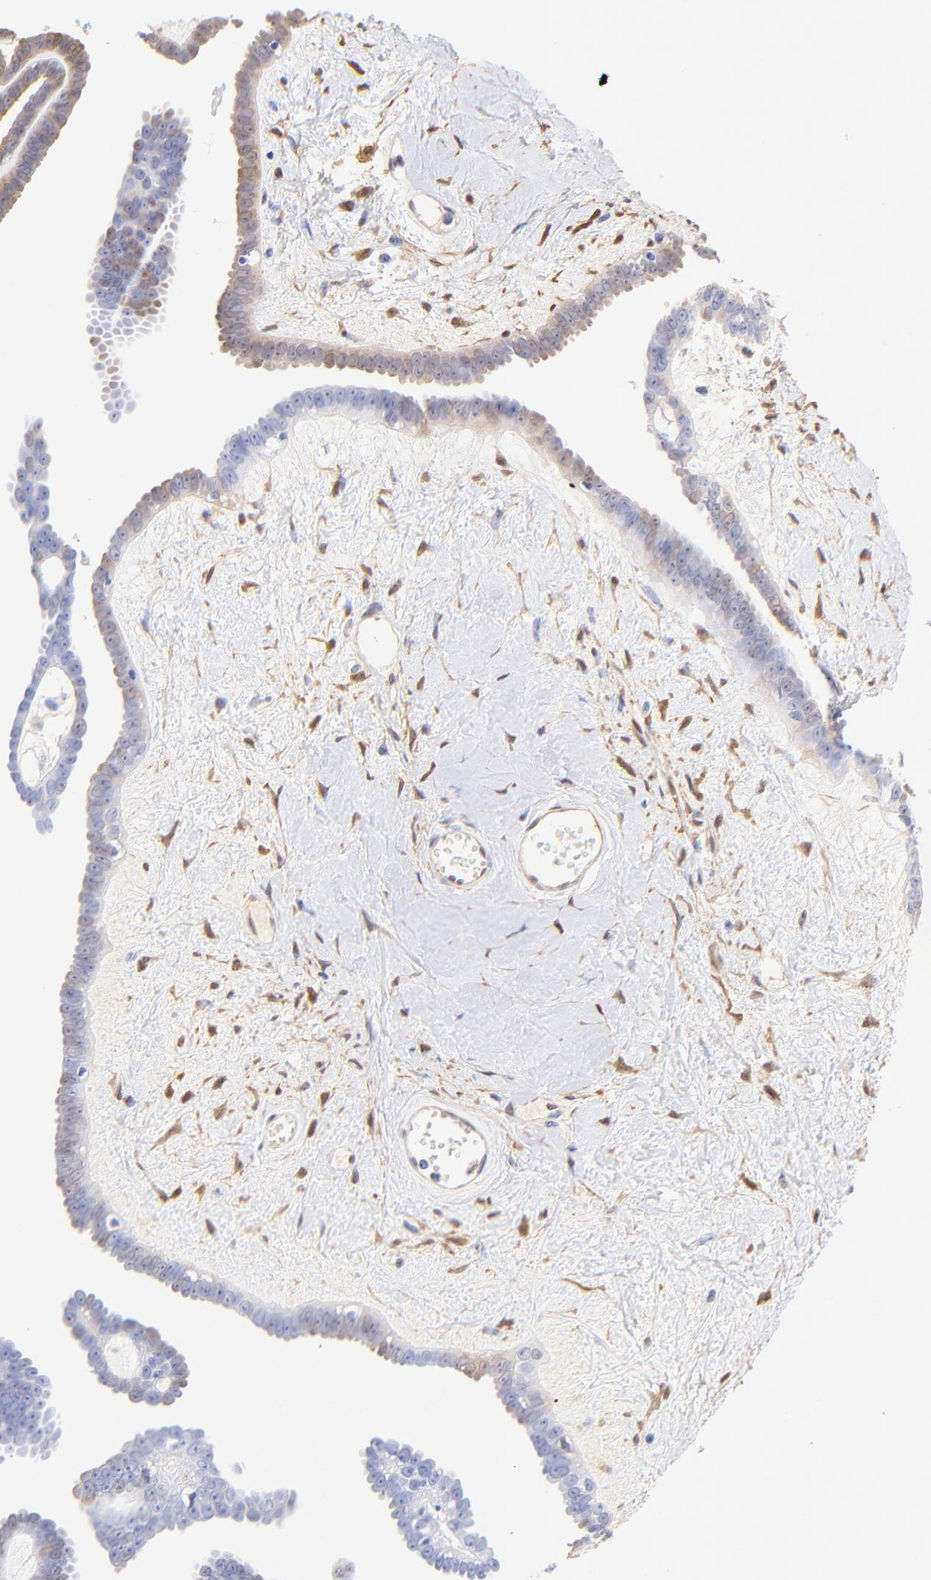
{"staining": {"intensity": "negative", "quantity": "none", "location": "none"}, "tissue": "ovarian cancer", "cell_type": "Tumor cells", "image_type": "cancer", "snomed": [{"axis": "morphology", "description": "Cystadenocarcinoma, serous, NOS"}, {"axis": "topography", "description": "Ovary"}], "caption": "DAB (3,3'-diaminobenzidine) immunohistochemical staining of ovarian cancer (serous cystadenocarcinoma) demonstrates no significant expression in tumor cells.", "gene": "ALDH1A1", "patient": {"sex": "female", "age": 71}}